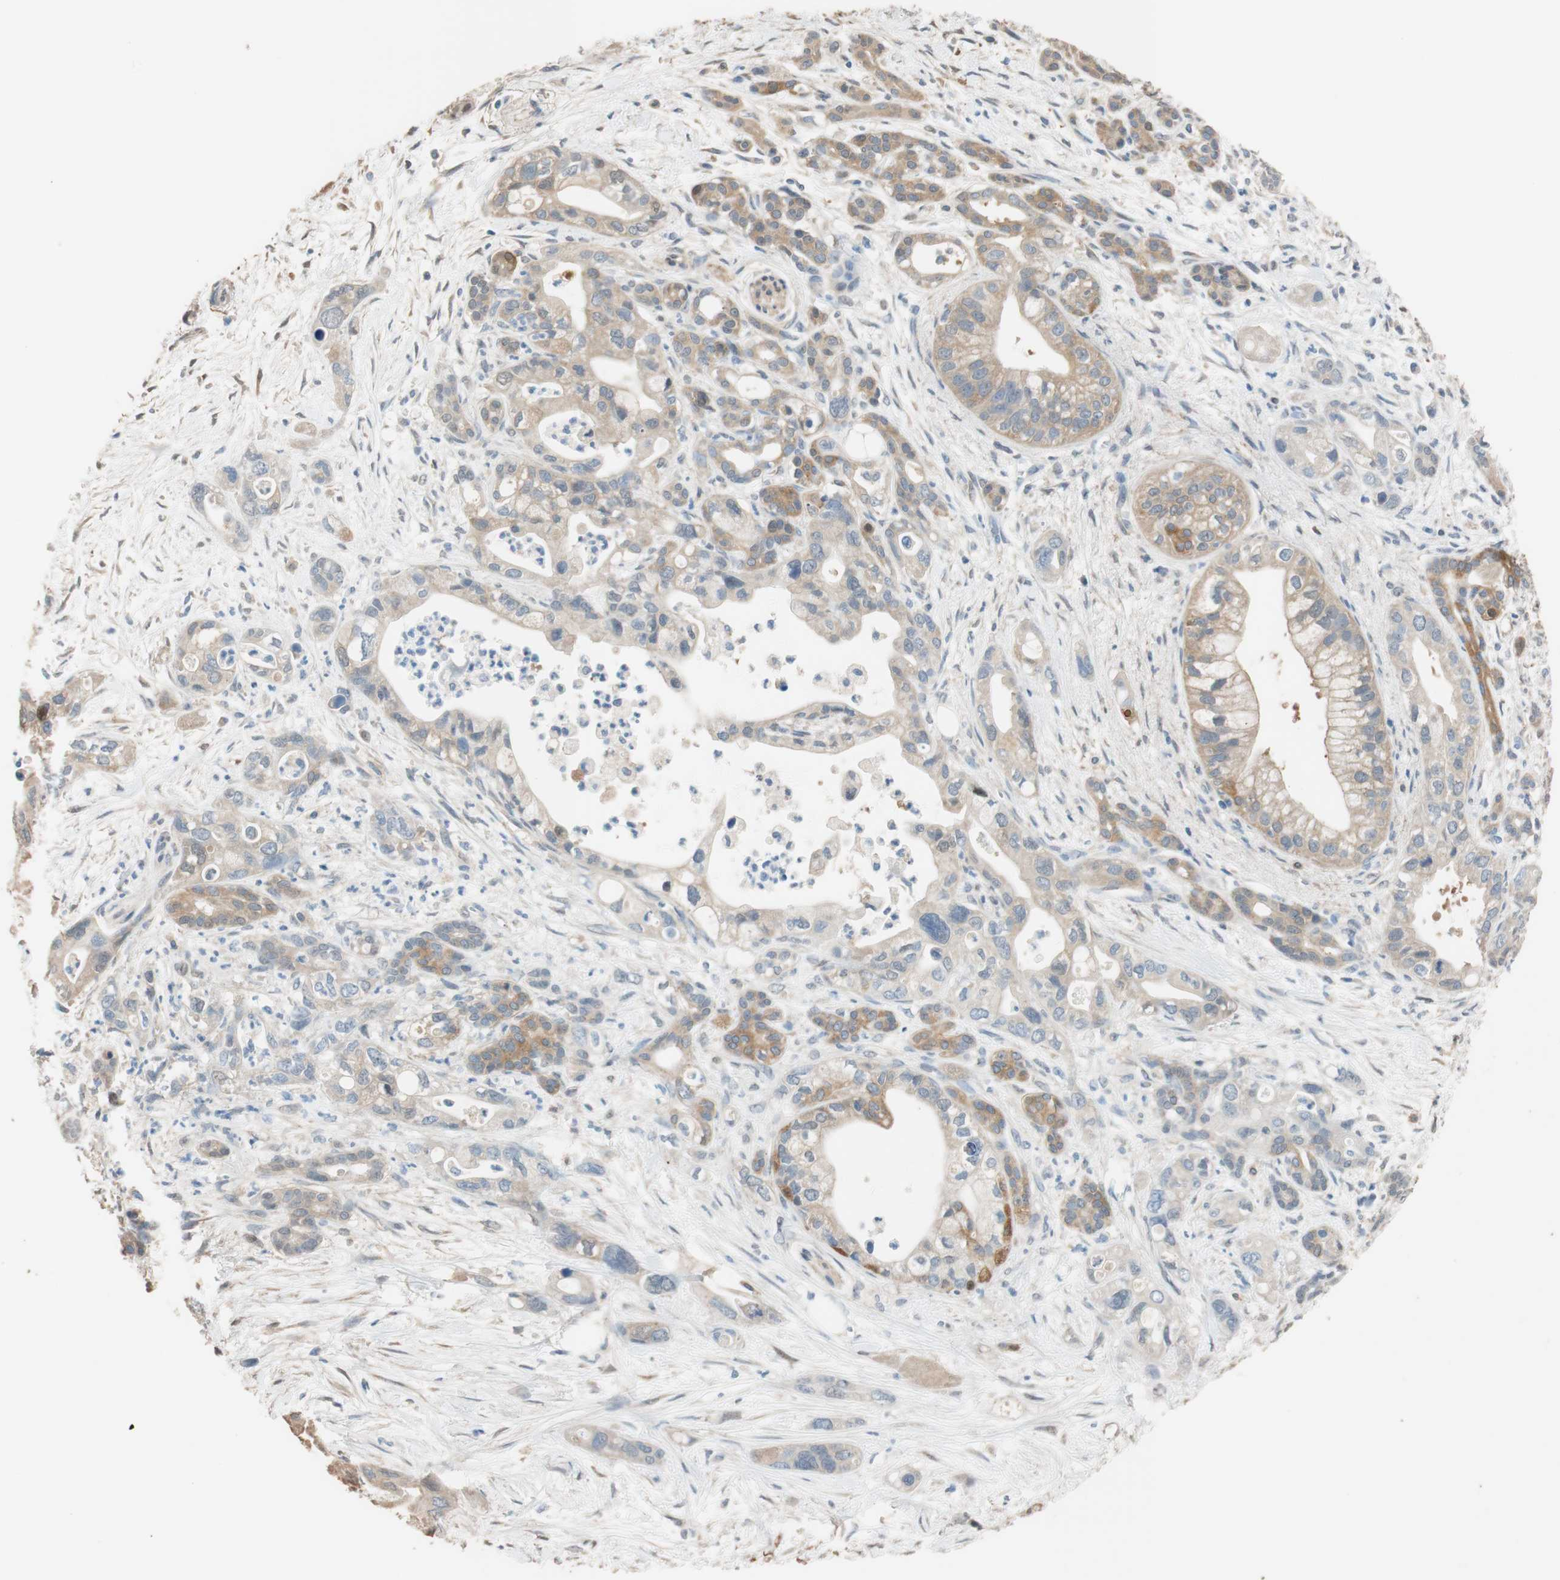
{"staining": {"intensity": "moderate", "quantity": ">75%", "location": "cytoplasmic/membranous"}, "tissue": "pancreatic cancer", "cell_type": "Tumor cells", "image_type": "cancer", "snomed": [{"axis": "morphology", "description": "Adenocarcinoma, NOS"}, {"axis": "topography", "description": "Pancreas"}], "caption": "Immunohistochemical staining of pancreatic cancer (adenocarcinoma) demonstrates moderate cytoplasmic/membranous protein positivity in approximately >75% of tumor cells.", "gene": "ALDH1A2", "patient": {"sex": "male", "age": 70}}